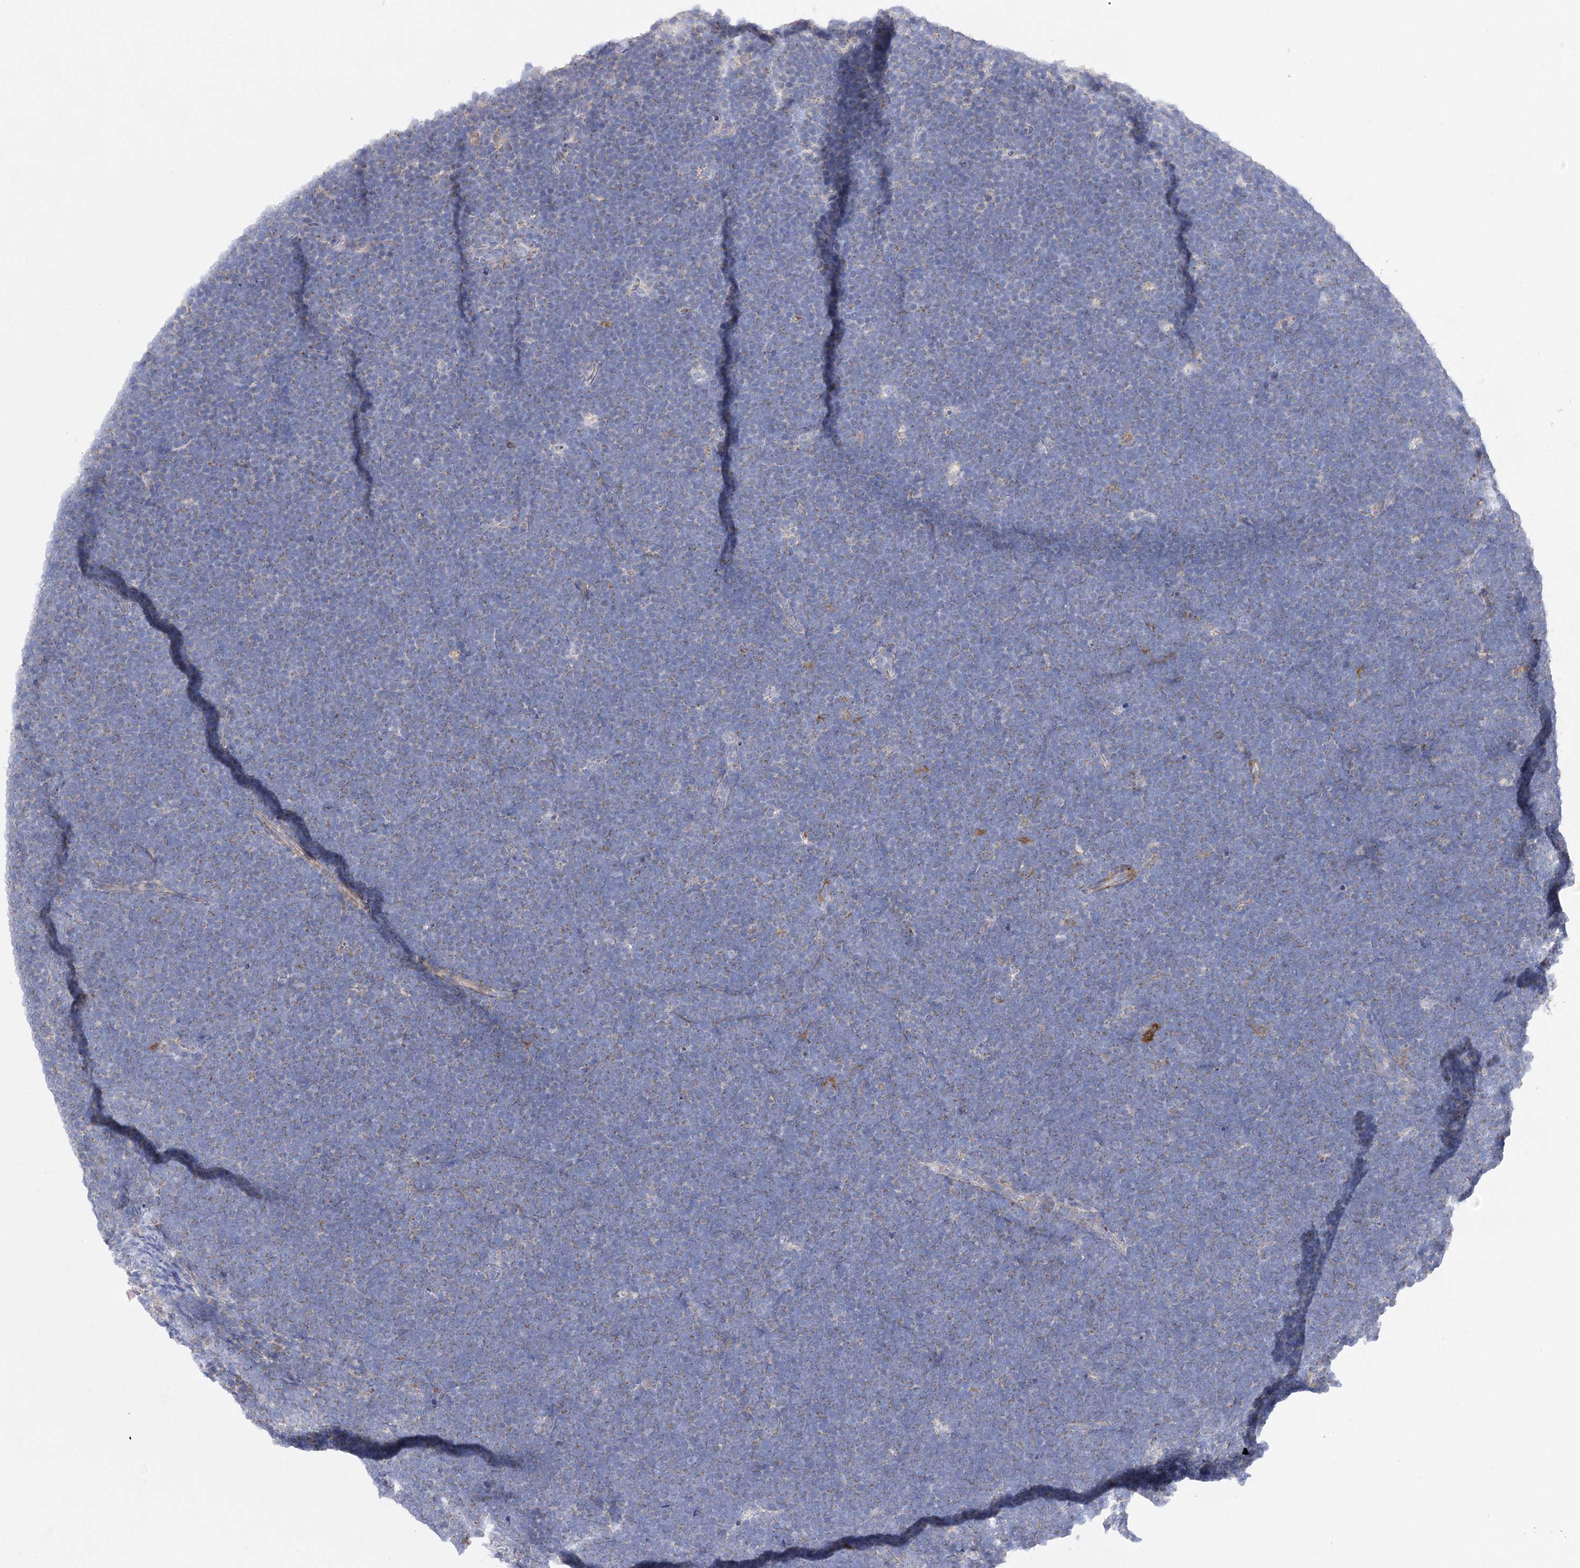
{"staining": {"intensity": "weak", "quantity": "<25%", "location": "cytoplasmic/membranous"}, "tissue": "lymphoma", "cell_type": "Tumor cells", "image_type": "cancer", "snomed": [{"axis": "morphology", "description": "Malignant lymphoma, non-Hodgkin's type, High grade"}, {"axis": "topography", "description": "Lymph node"}], "caption": "Malignant lymphoma, non-Hodgkin's type (high-grade) was stained to show a protein in brown. There is no significant positivity in tumor cells.", "gene": "COX15", "patient": {"sex": "male", "age": 13}}